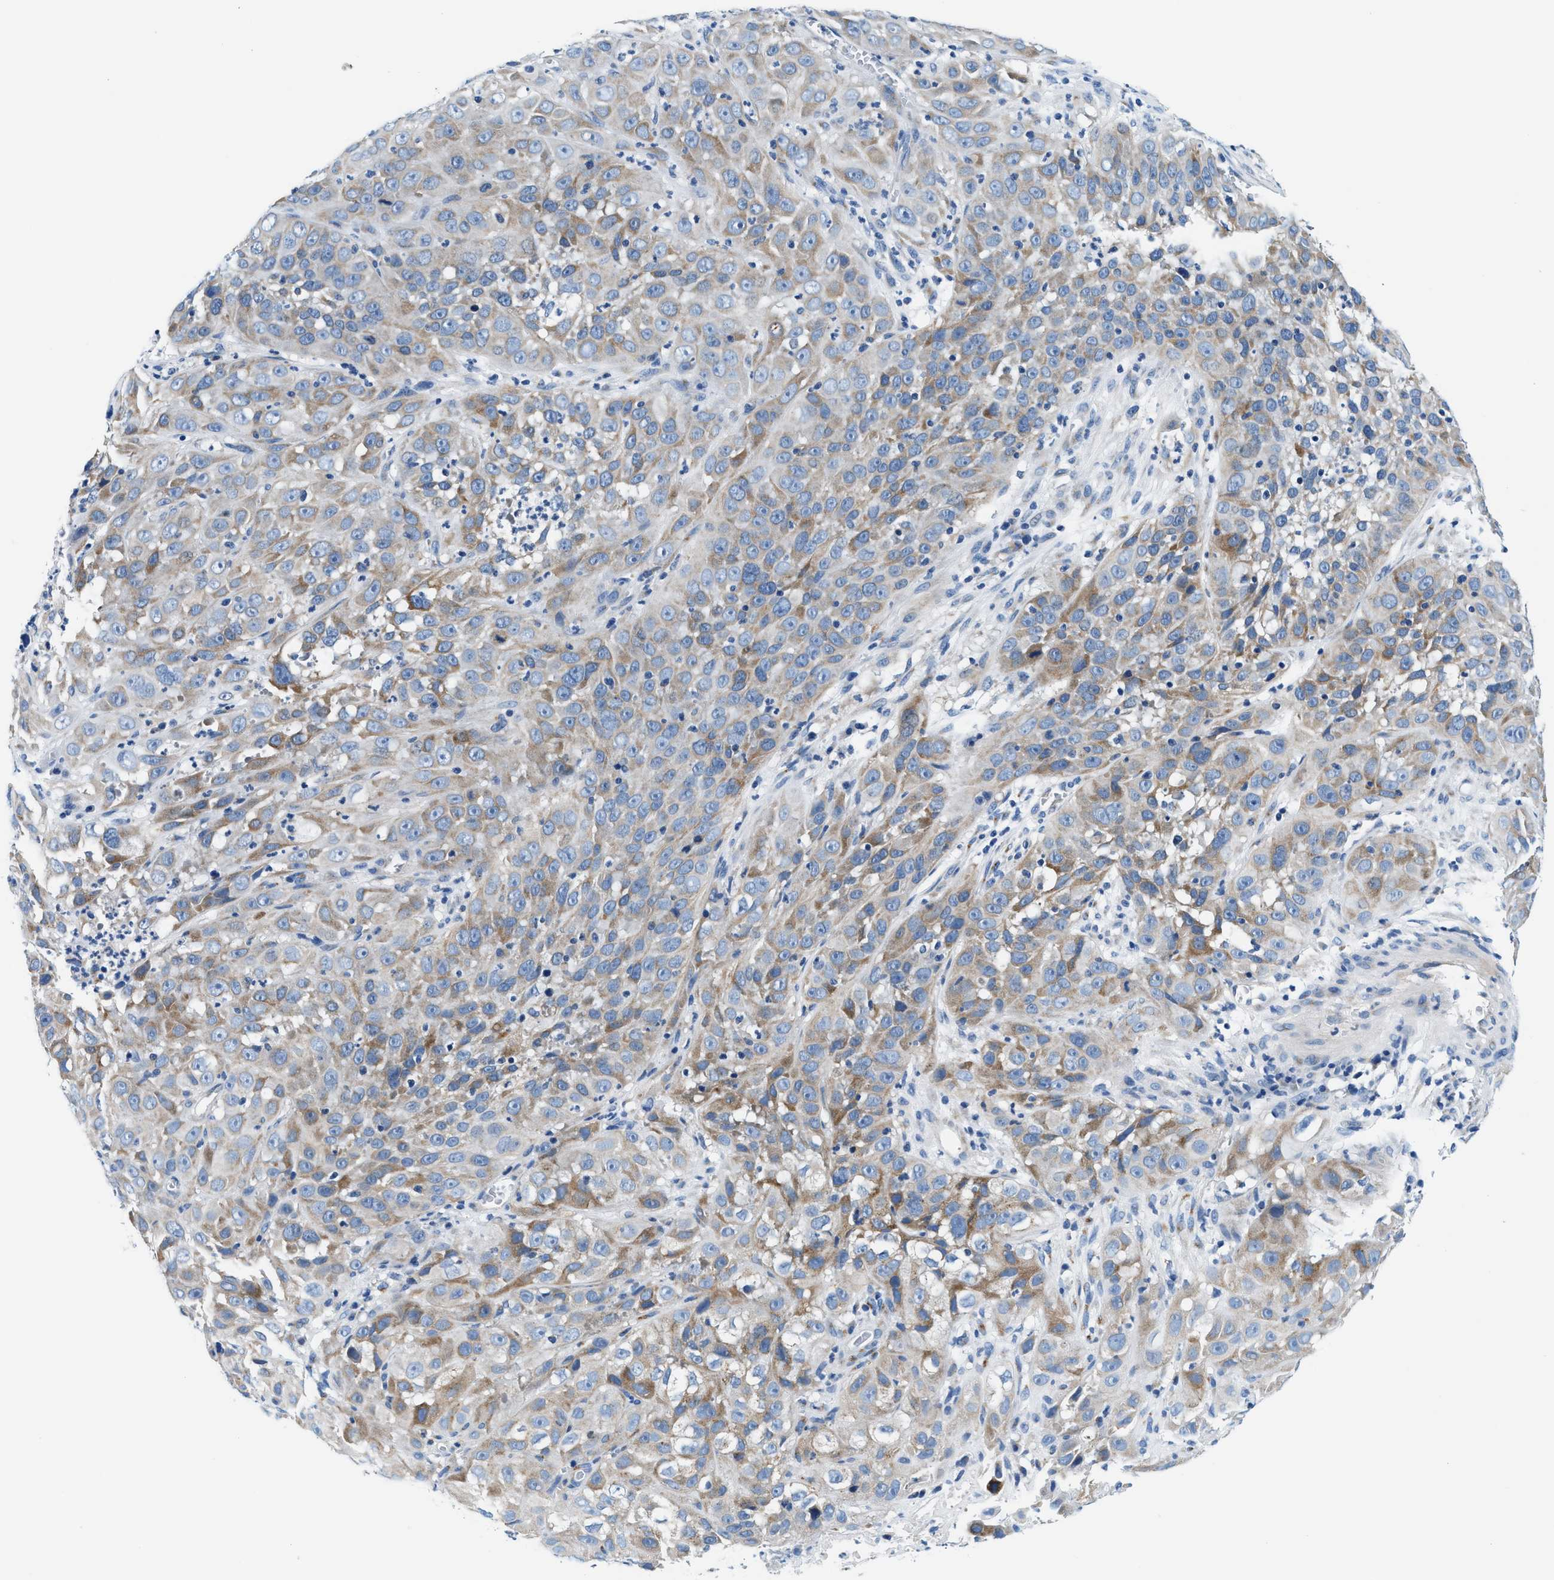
{"staining": {"intensity": "moderate", "quantity": "25%-75%", "location": "cytoplasmic/membranous"}, "tissue": "cervical cancer", "cell_type": "Tumor cells", "image_type": "cancer", "snomed": [{"axis": "morphology", "description": "Squamous cell carcinoma, NOS"}, {"axis": "topography", "description": "Cervix"}], "caption": "Immunohistochemical staining of cervical cancer exhibits medium levels of moderate cytoplasmic/membranous protein expression in approximately 25%-75% of tumor cells. The staining was performed using DAB (3,3'-diaminobenzidine), with brown indicating positive protein expression. Nuclei are stained blue with hematoxylin.", "gene": "VPS53", "patient": {"sex": "female", "age": 32}}